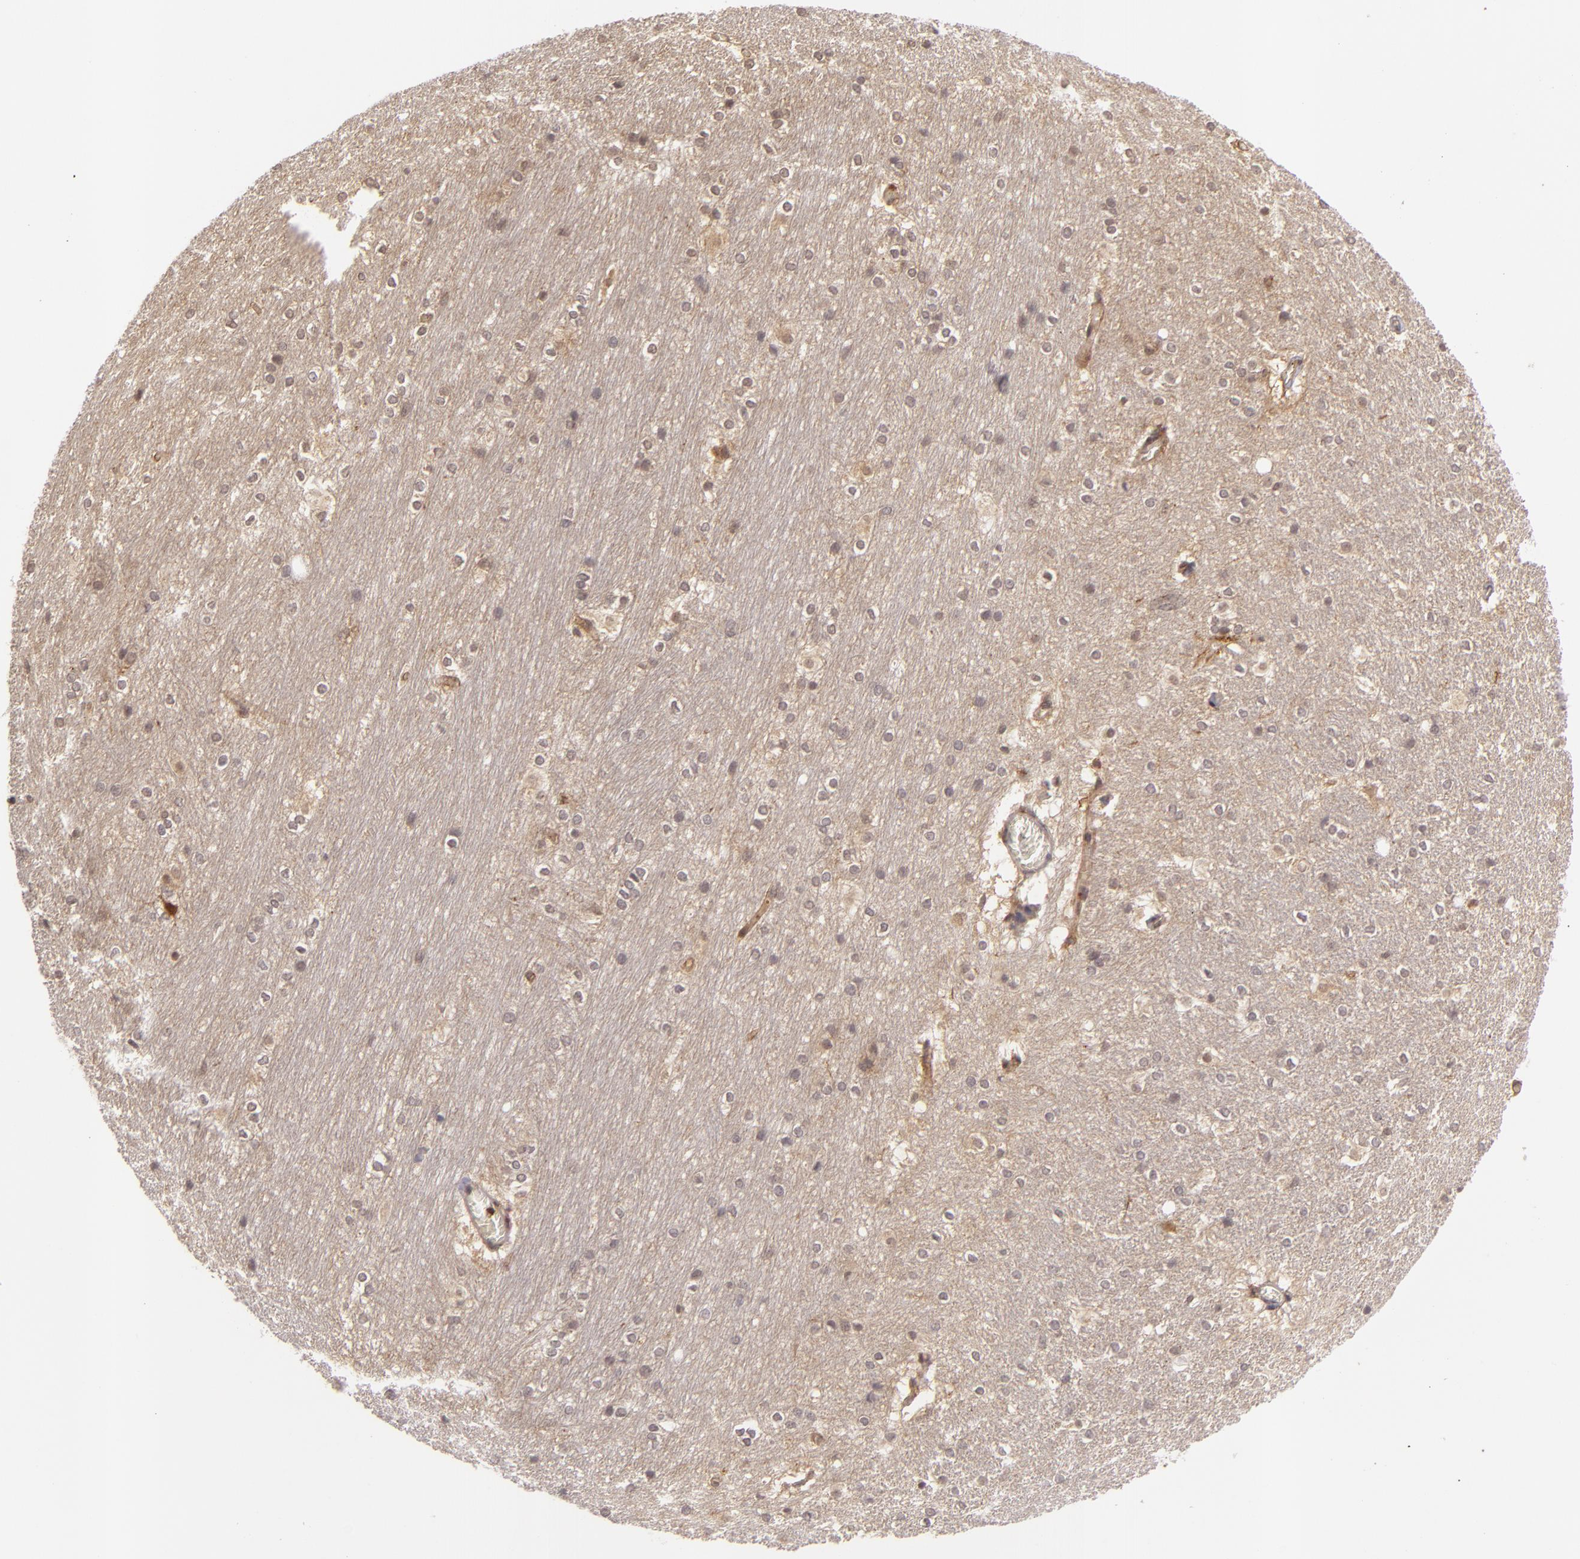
{"staining": {"intensity": "weak", "quantity": ">75%", "location": "cytoplasmic/membranous"}, "tissue": "hippocampus", "cell_type": "Glial cells", "image_type": "normal", "snomed": [{"axis": "morphology", "description": "Normal tissue, NOS"}, {"axis": "topography", "description": "Hippocampus"}], "caption": "Hippocampus stained with immunohistochemistry (IHC) displays weak cytoplasmic/membranous positivity in about >75% of glial cells.", "gene": "ZBTB33", "patient": {"sex": "female", "age": 19}}